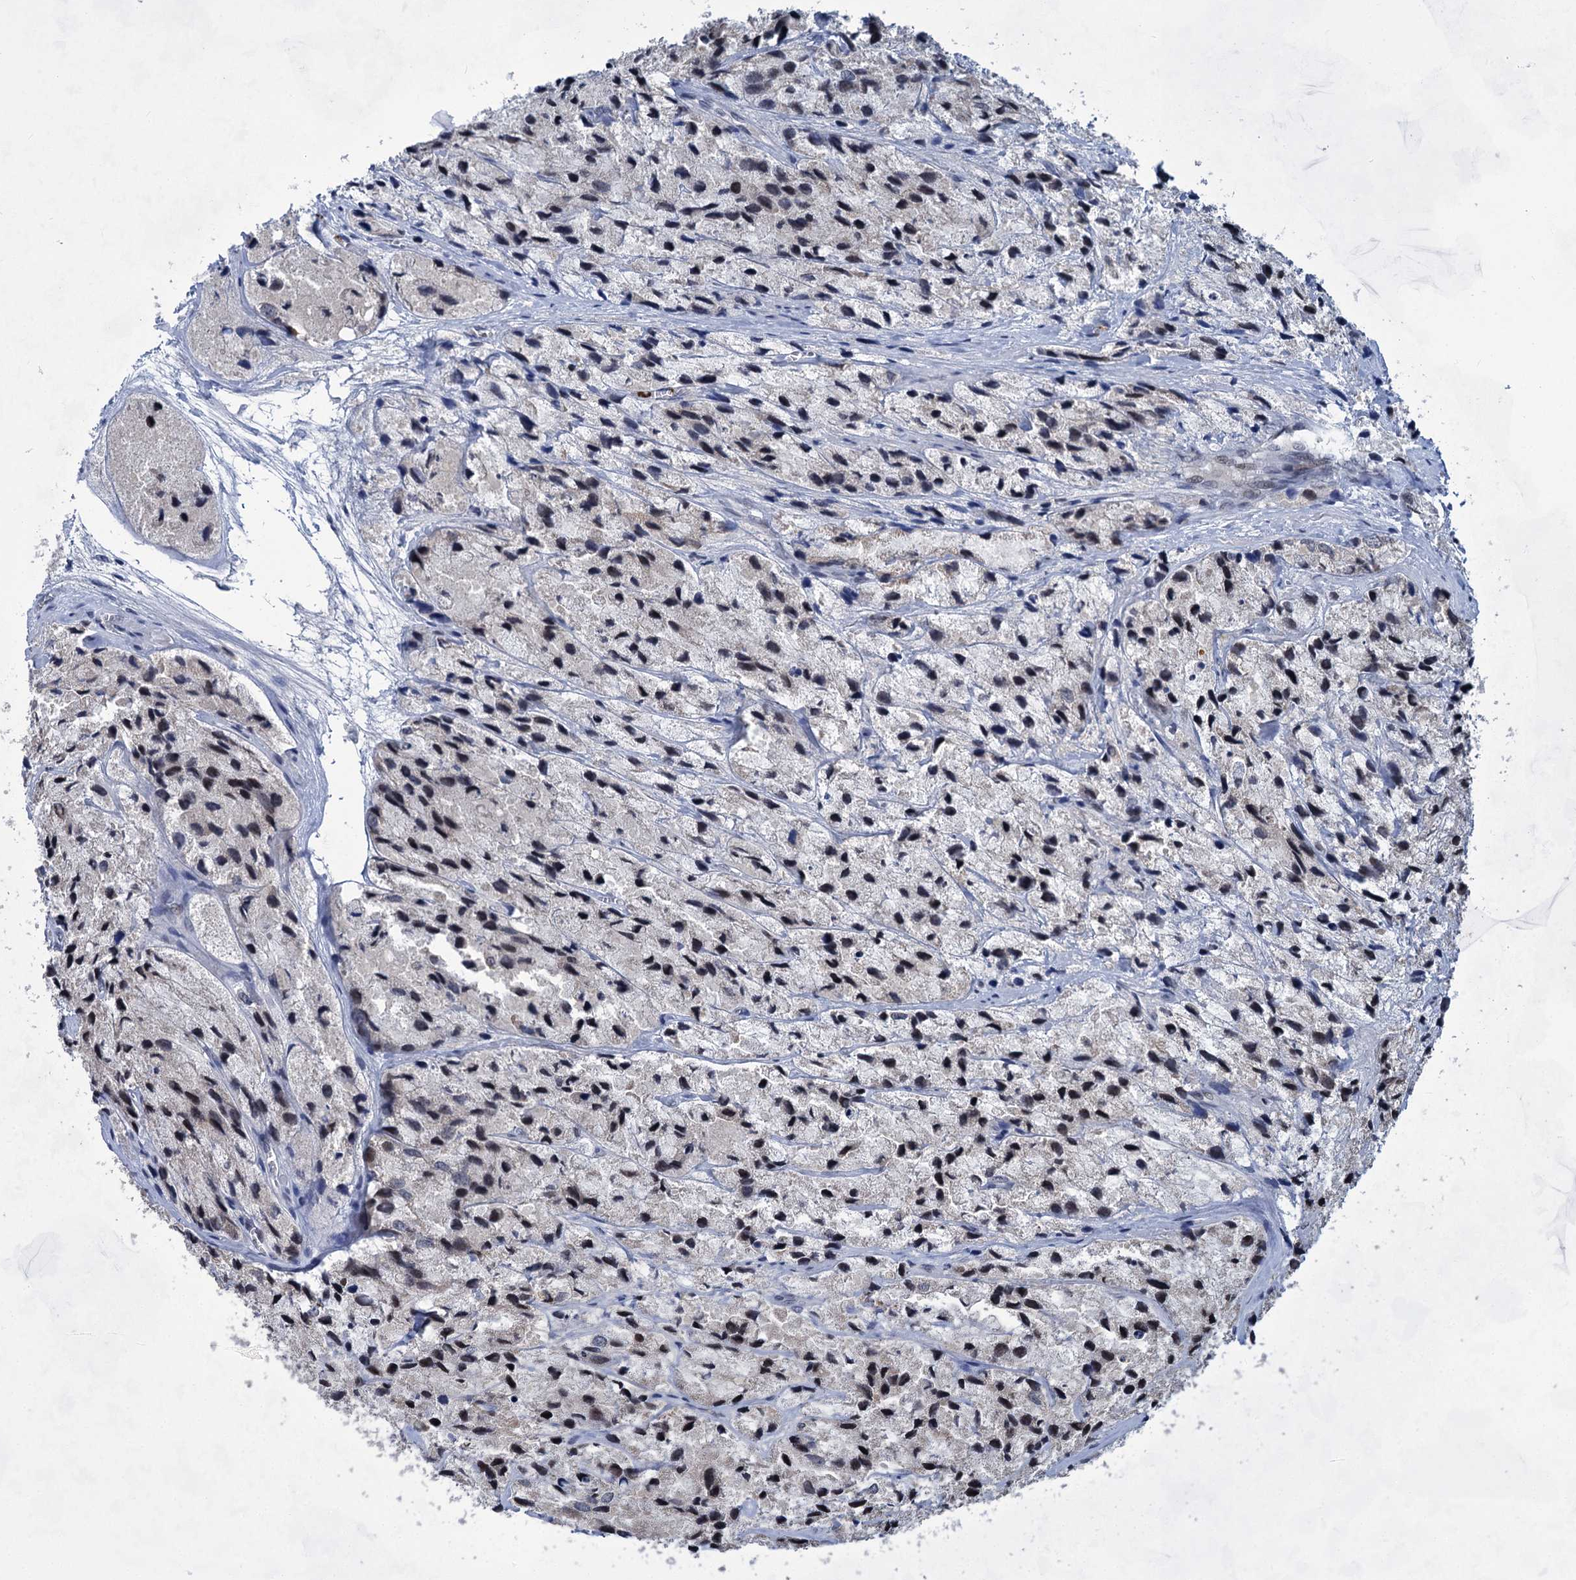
{"staining": {"intensity": "negative", "quantity": "none", "location": "none"}, "tissue": "prostate cancer", "cell_type": "Tumor cells", "image_type": "cancer", "snomed": [{"axis": "morphology", "description": "Adenocarcinoma, High grade"}, {"axis": "topography", "description": "Prostate"}], "caption": "Human prostate cancer stained for a protein using immunohistochemistry (IHC) shows no positivity in tumor cells.", "gene": "MON2", "patient": {"sex": "male", "age": 66}}